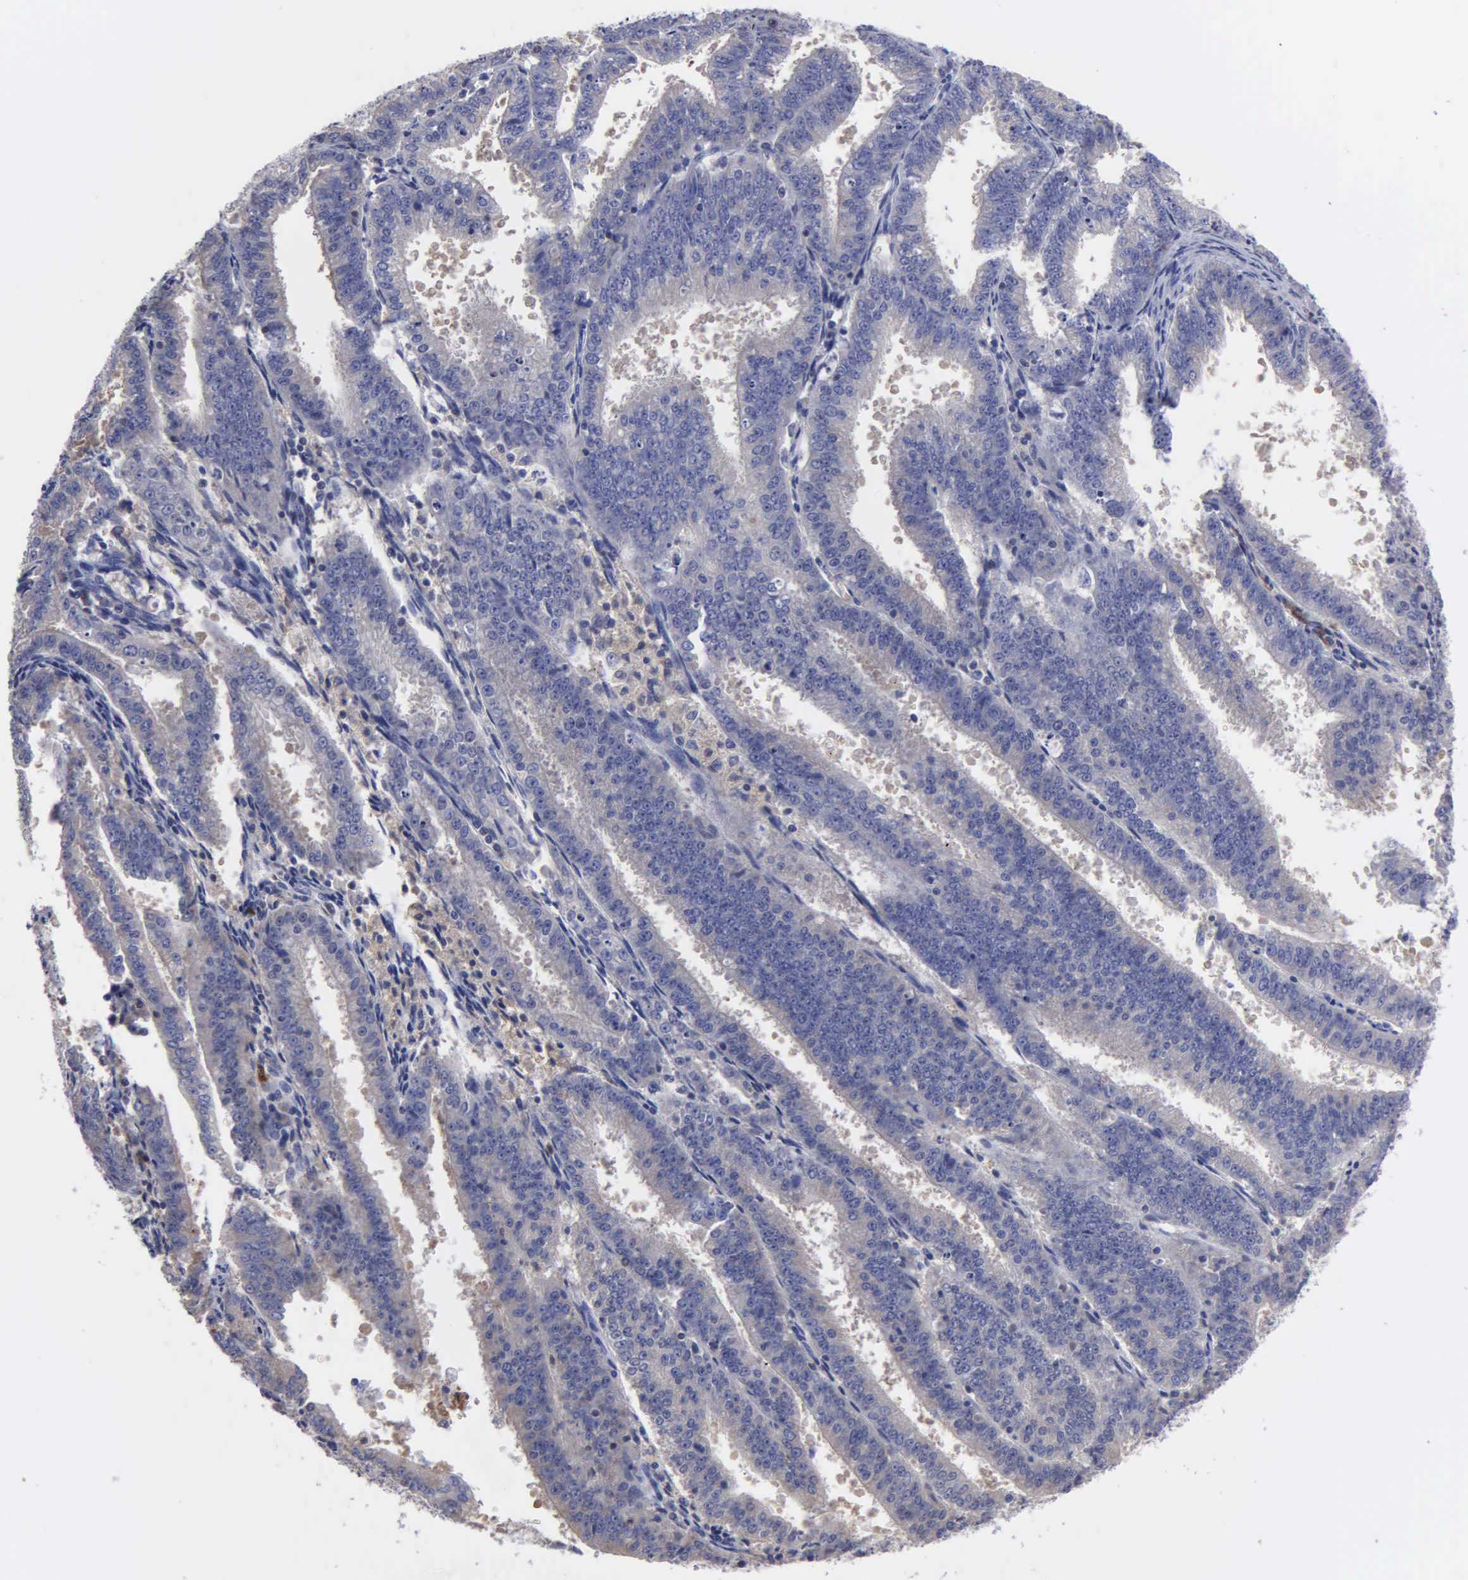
{"staining": {"intensity": "weak", "quantity": "<25%", "location": "cytoplasmic/membranous"}, "tissue": "endometrial cancer", "cell_type": "Tumor cells", "image_type": "cancer", "snomed": [{"axis": "morphology", "description": "Adenocarcinoma, NOS"}, {"axis": "topography", "description": "Endometrium"}], "caption": "The IHC histopathology image has no significant expression in tumor cells of endometrial cancer tissue. (DAB (3,3'-diaminobenzidine) immunohistochemistry (IHC) visualized using brightfield microscopy, high magnification).", "gene": "G6PD", "patient": {"sex": "female", "age": 66}}